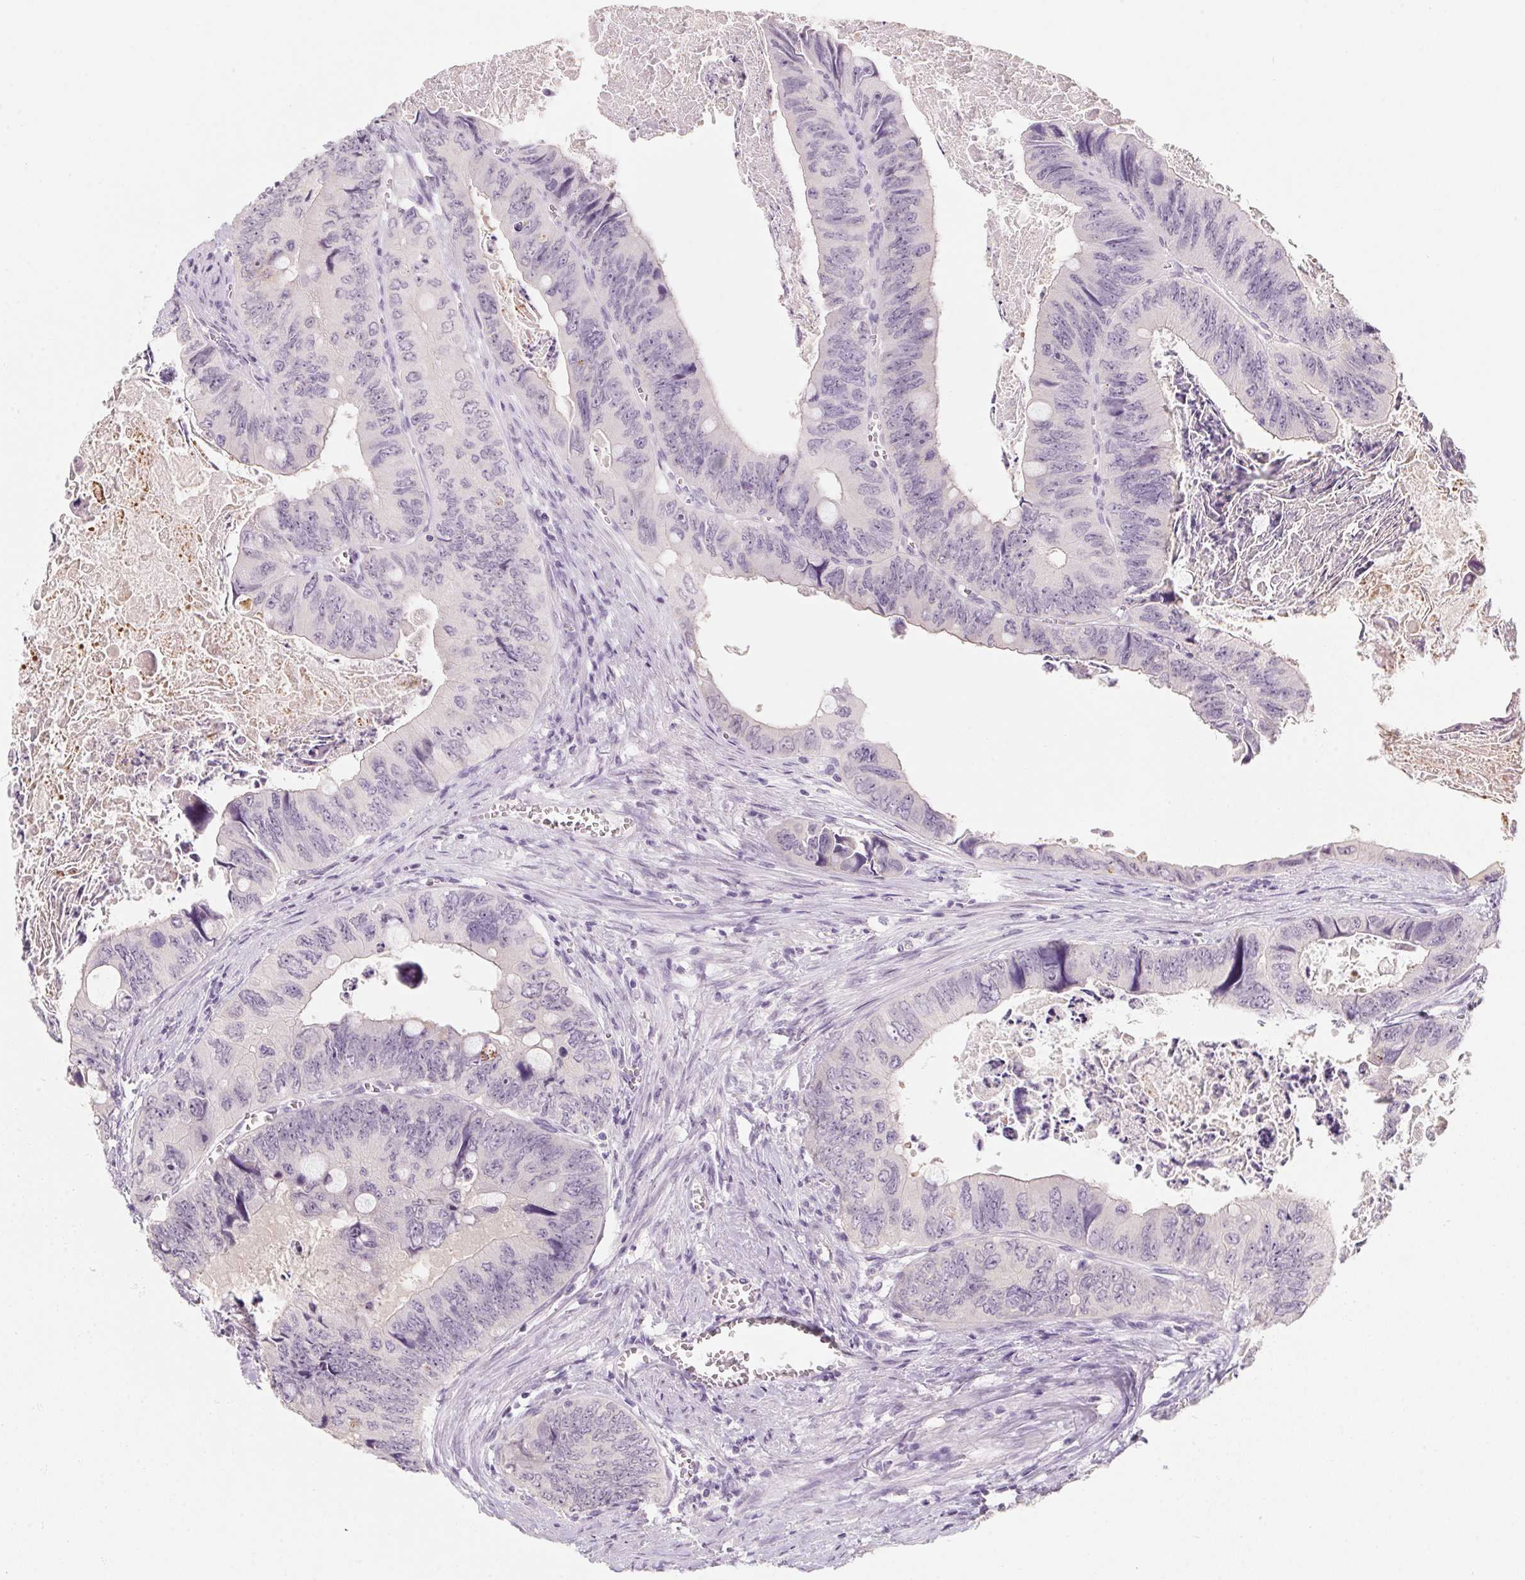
{"staining": {"intensity": "negative", "quantity": "none", "location": "none"}, "tissue": "colorectal cancer", "cell_type": "Tumor cells", "image_type": "cancer", "snomed": [{"axis": "morphology", "description": "Adenocarcinoma, NOS"}, {"axis": "topography", "description": "Colon"}], "caption": "Colorectal adenocarcinoma stained for a protein using immunohistochemistry (IHC) exhibits no expression tumor cells.", "gene": "CAPZA3", "patient": {"sex": "female", "age": 84}}